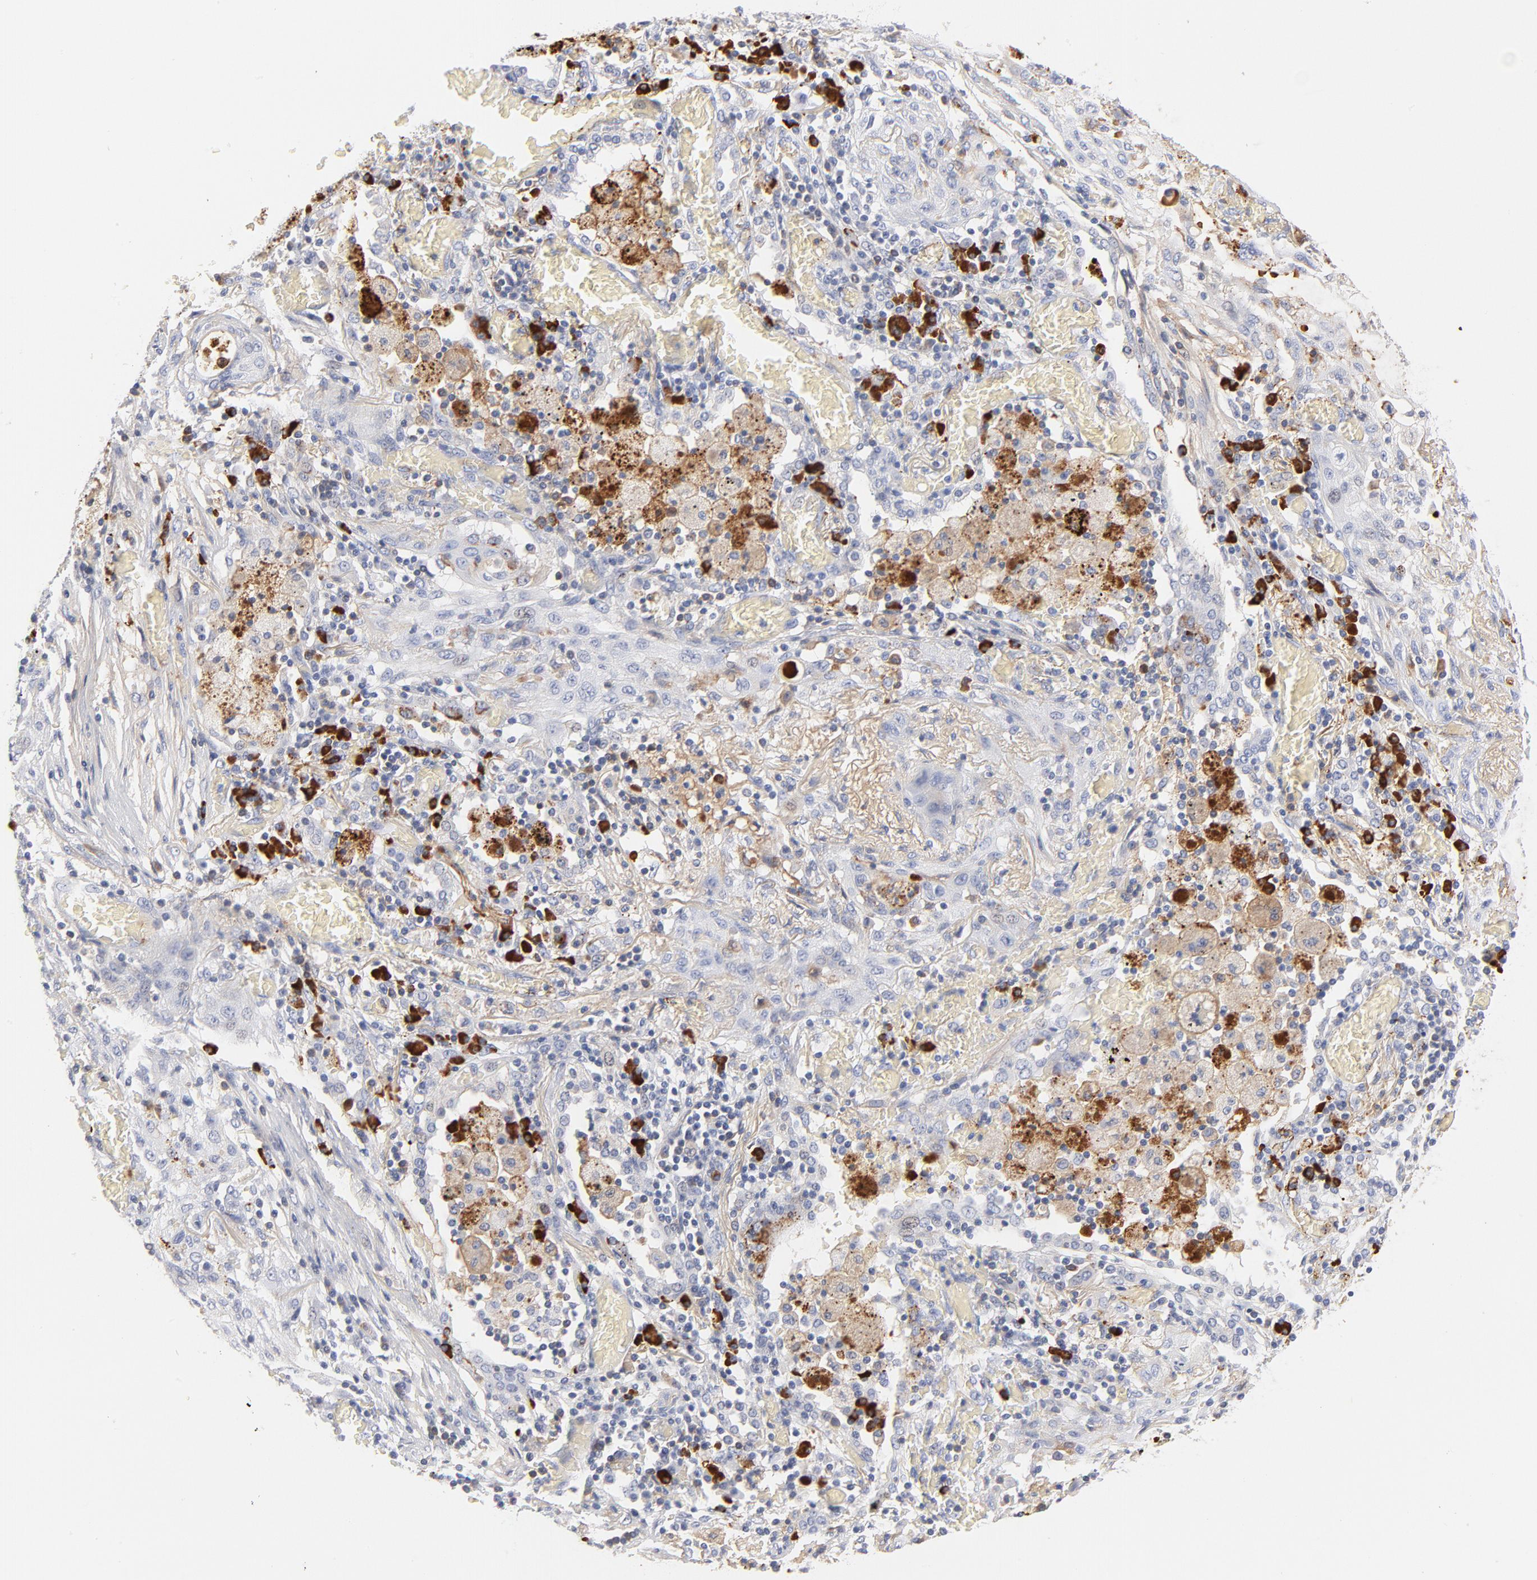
{"staining": {"intensity": "negative", "quantity": "none", "location": "none"}, "tissue": "lung cancer", "cell_type": "Tumor cells", "image_type": "cancer", "snomed": [{"axis": "morphology", "description": "Squamous cell carcinoma, NOS"}, {"axis": "topography", "description": "Lung"}], "caption": "An image of human squamous cell carcinoma (lung) is negative for staining in tumor cells.", "gene": "PLAT", "patient": {"sex": "female", "age": 47}}